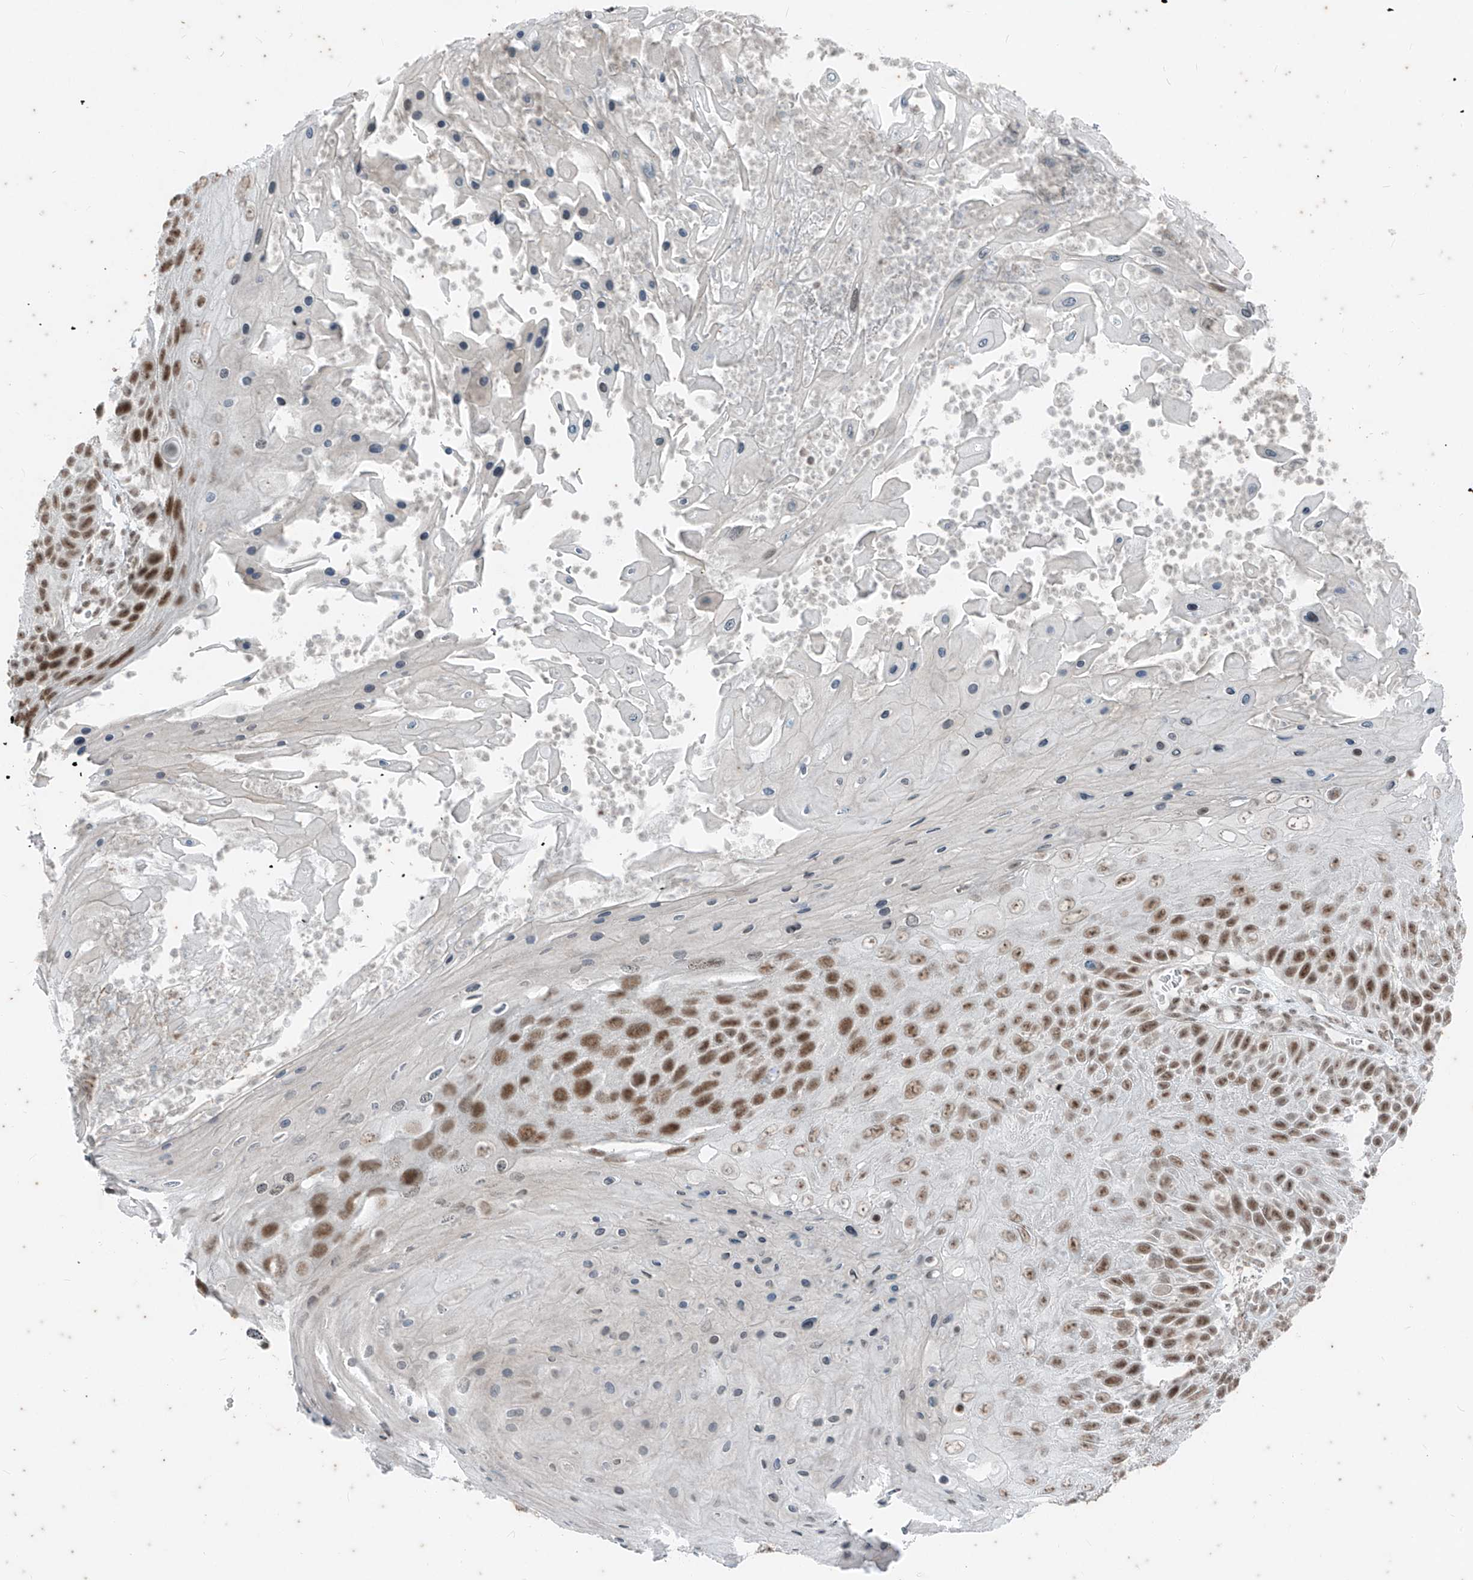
{"staining": {"intensity": "moderate", "quantity": ">75%", "location": "nuclear"}, "tissue": "skin cancer", "cell_type": "Tumor cells", "image_type": "cancer", "snomed": [{"axis": "morphology", "description": "Squamous cell carcinoma, NOS"}, {"axis": "topography", "description": "Skin"}], "caption": "Immunohistochemical staining of skin cancer (squamous cell carcinoma) reveals medium levels of moderate nuclear protein expression in approximately >75% of tumor cells.", "gene": "ZNF354B", "patient": {"sex": "female", "age": 88}}